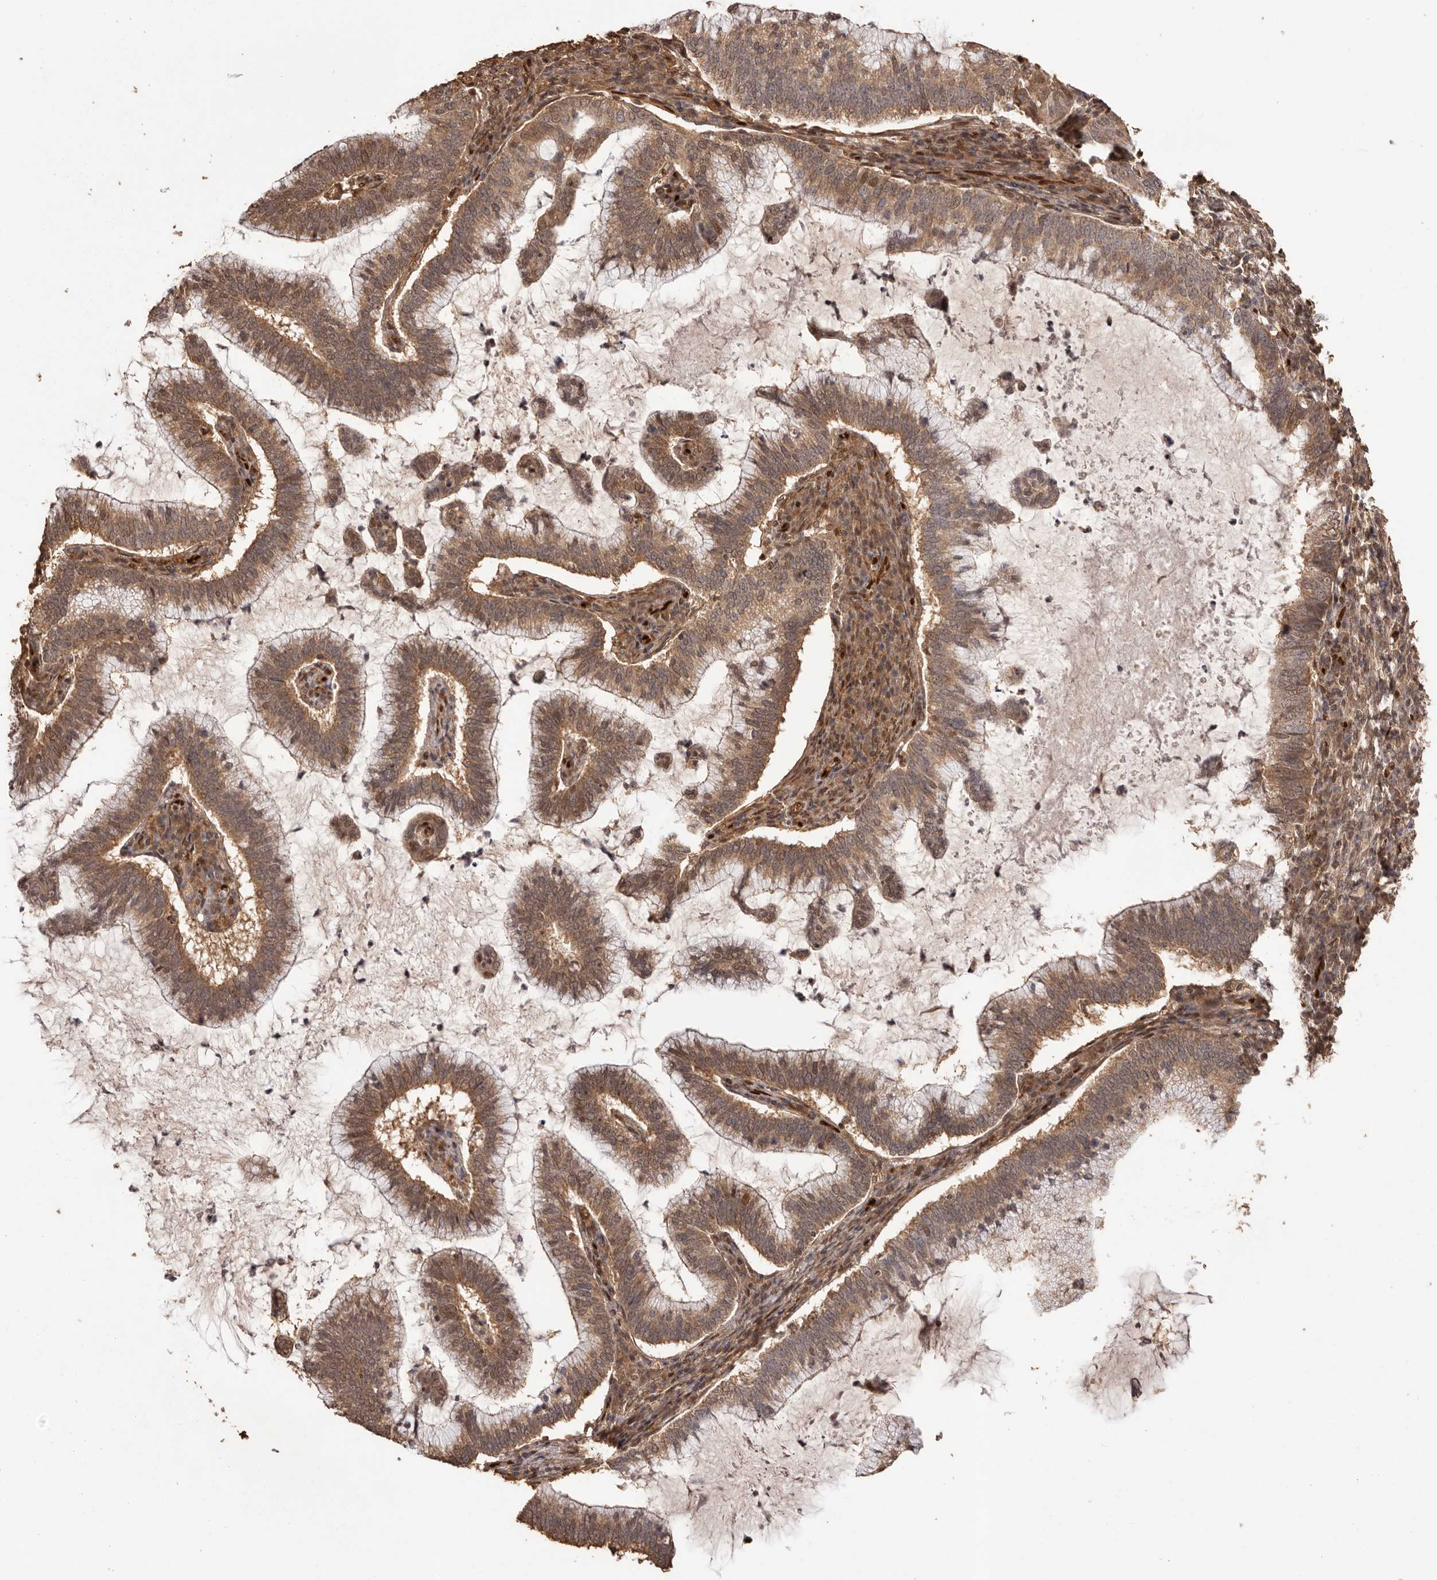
{"staining": {"intensity": "moderate", "quantity": ">75%", "location": "cytoplasmic/membranous,nuclear"}, "tissue": "cervical cancer", "cell_type": "Tumor cells", "image_type": "cancer", "snomed": [{"axis": "morphology", "description": "Adenocarcinoma, NOS"}, {"axis": "topography", "description": "Cervix"}], "caption": "Immunohistochemical staining of human cervical cancer (adenocarcinoma) demonstrates medium levels of moderate cytoplasmic/membranous and nuclear expression in approximately >75% of tumor cells.", "gene": "UBR2", "patient": {"sex": "female", "age": 36}}